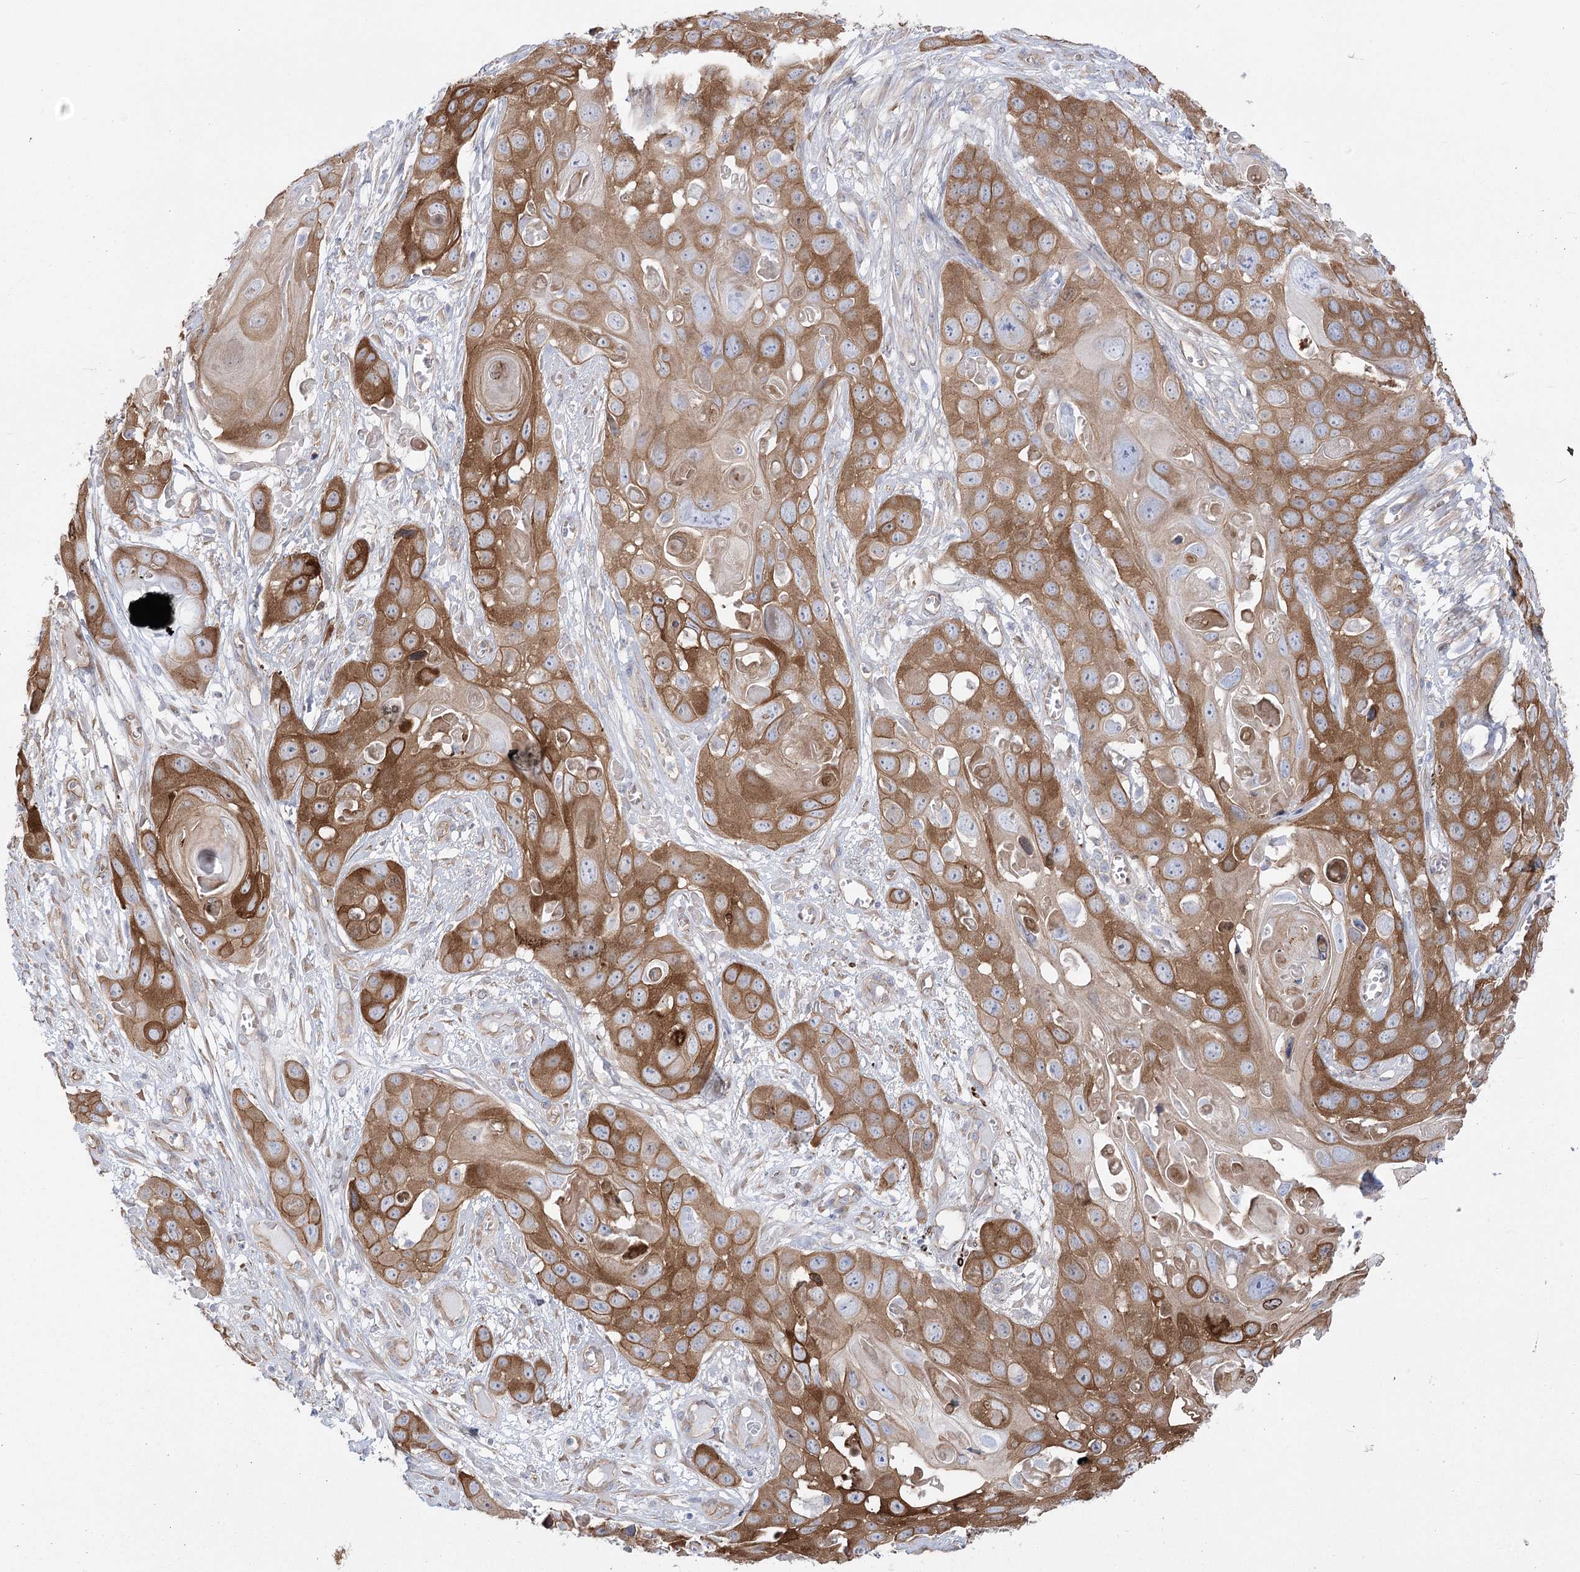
{"staining": {"intensity": "moderate", "quantity": ">75%", "location": "cytoplasmic/membranous"}, "tissue": "skin cancer", "cell_type": "Tumor cells", "image_type": "cancer", "snomed": [{"axis": "morphology", "description": "Squamous cell carcinoma, NOS"}, {"axis": "topography", "description": "Skin"}], "caption": "Human squamous cell carcinoma (skin) stained with a protein marker reveals moderate staining in tumor cells.", "gene": "PLEKHA5", "patient": {"sex": "male", "age": 55}}